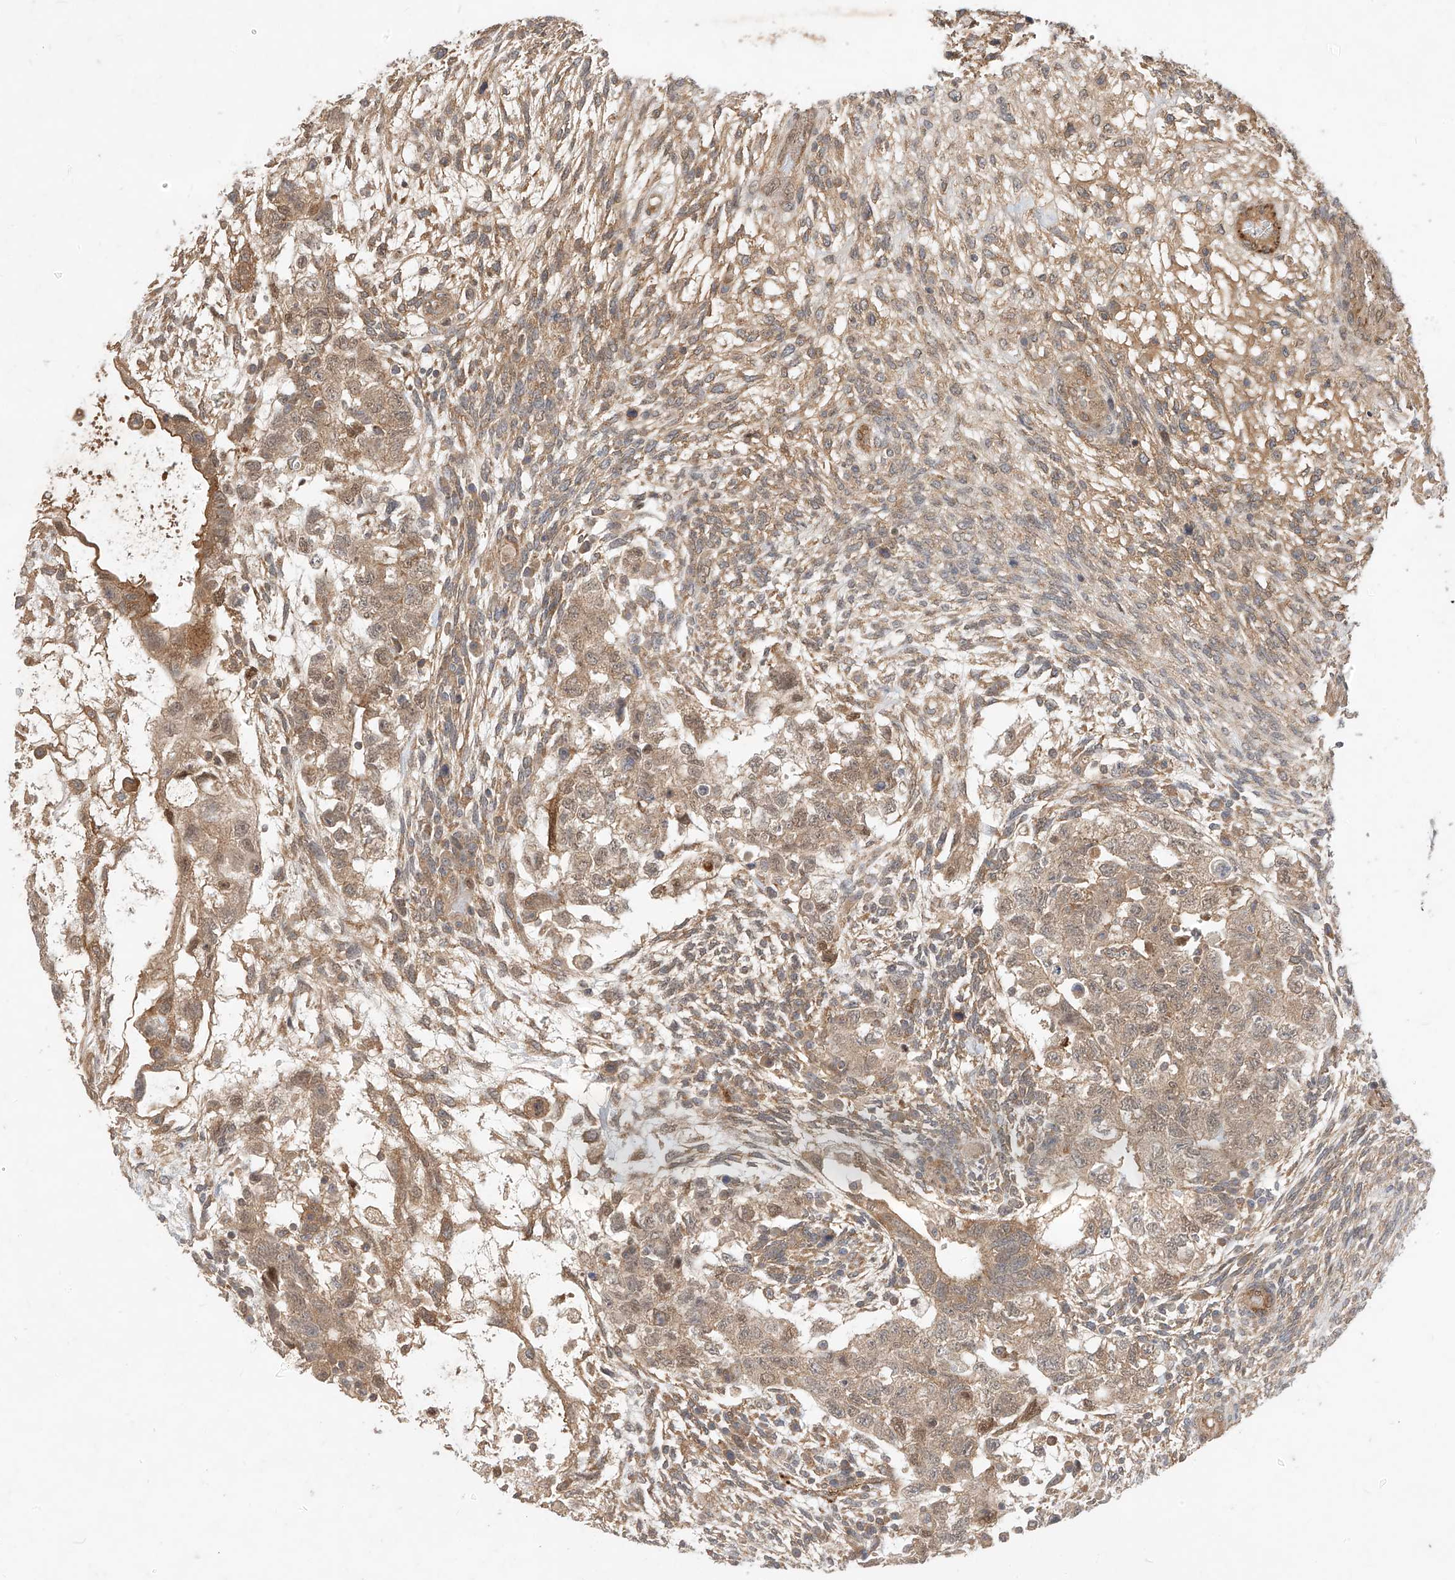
{"staining": {"intensity": "moderate", "quantity": "25%-75%", "location": "cytoplasmic/membranous,nuclear"}, "tissue": "testis cancer", "cell_type": "Tumor cells", "image_type": "cancer", "snomed": [{"axis": "morphology", "description": "Normal tissue, NOS"}, {"axis": "morphology", "description": "Carcinoma, Embryonal, NOS"}, {"axis": "topography", "description": "Testis"}], "caption": "Immunohistochemical staining of testis cancer demonstrates moderate cytoplasmic/membranous and nuclear protein staining in approximately 25%-75% of tumor cells. Using DAB (3,3'-diaminobenzidine) (brown) and hematoxylin (blue) stains, captured at high magnification using brightfield microscopy.", "gene": "MRTFA", "patient": {"sex": "male", "age": 36}}